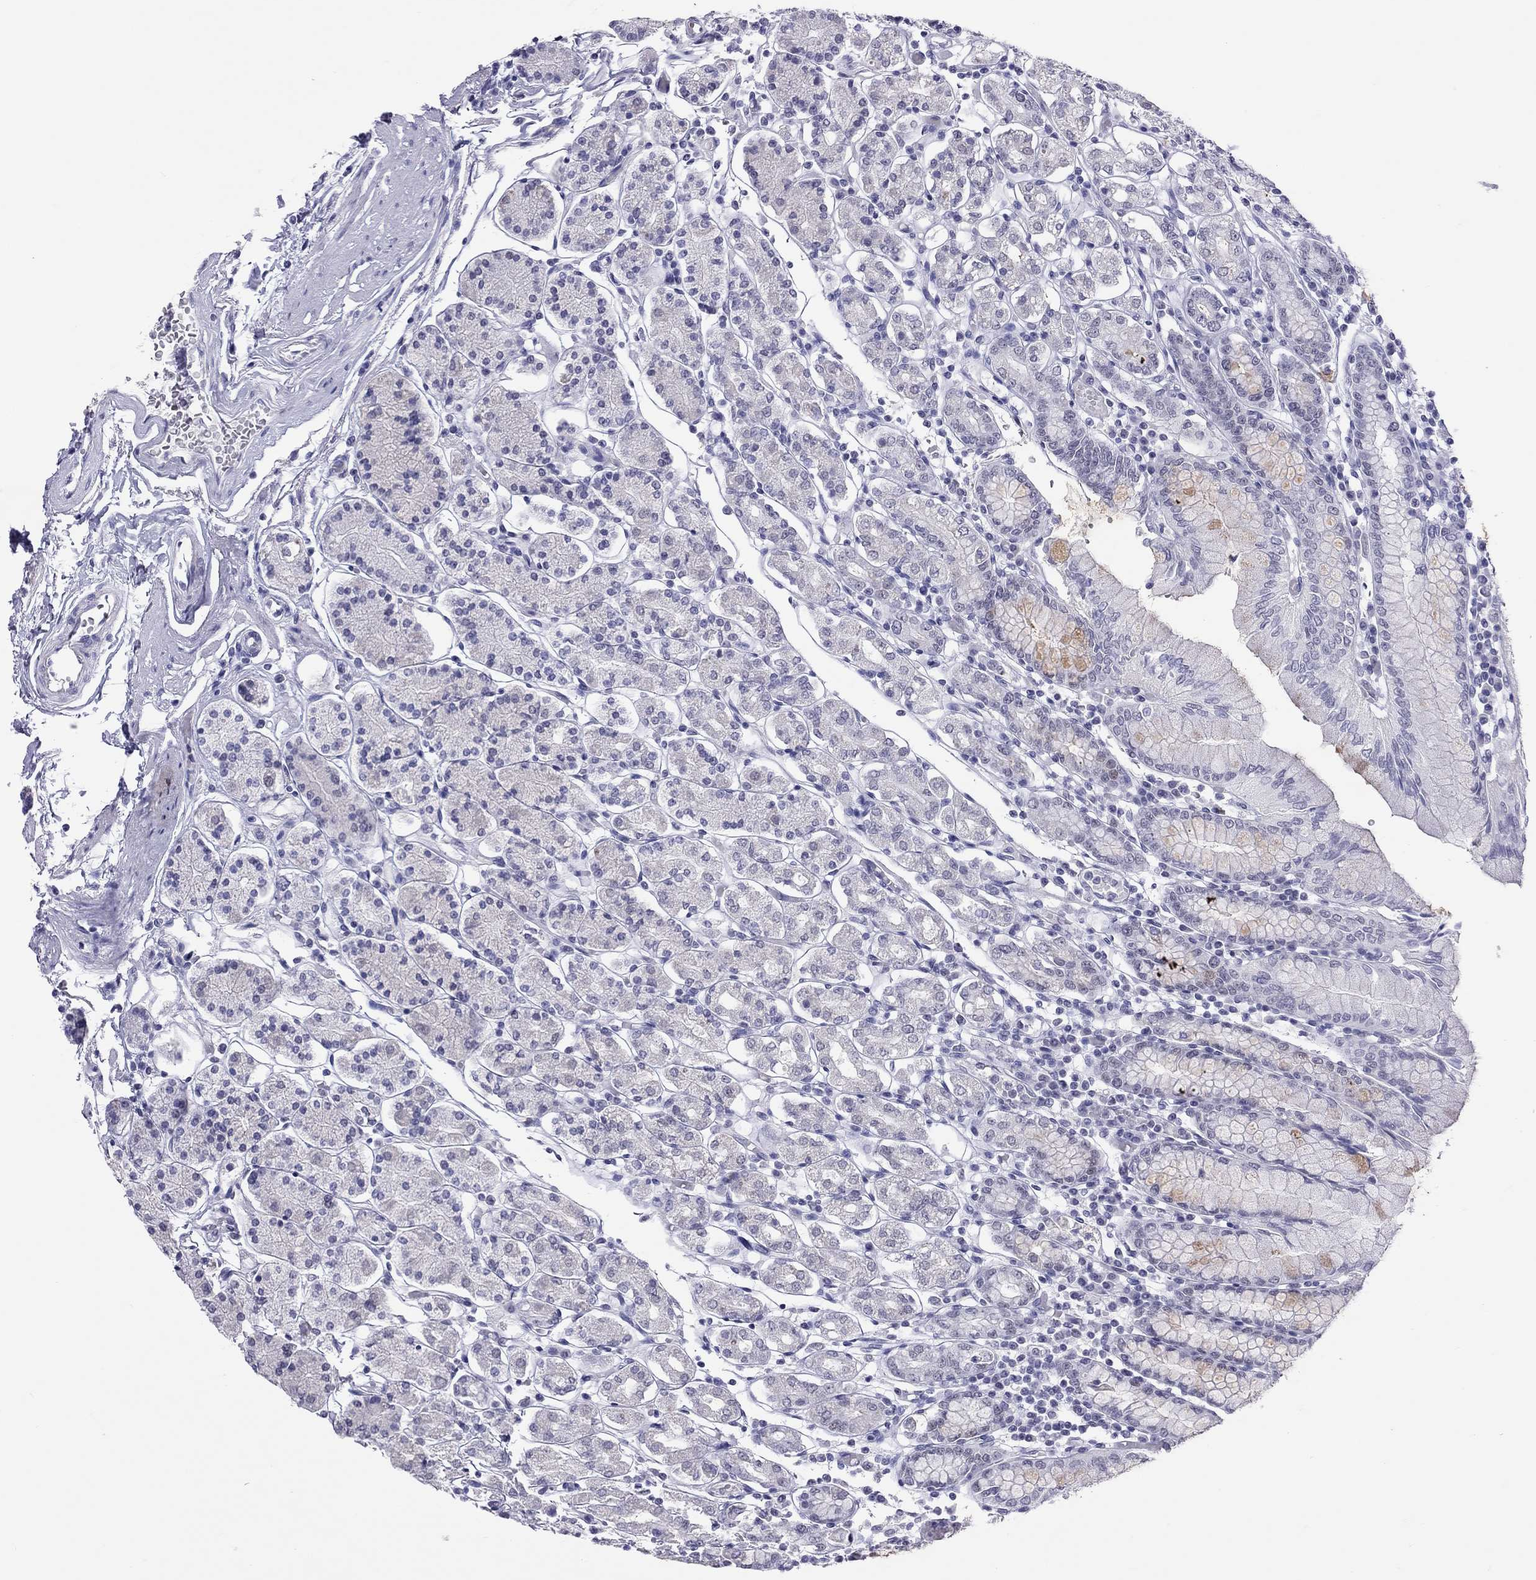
{"staining": {"intensity": "negative", "quantity": "none", "location": "none"}, "tissue": "stomach", "cell_type": "Glandular cells", "image_type": "normal", "snomed": [{"axis": "morphology", "description": "Normal tissue, NOS"}, {"axis": "topography", "description": "Stomach, upper"}, {"axis": "topography", "description": "Stomach"}], "caption": "IHC micrograph of unremarkable stomach: human stomach stained with DAB shows no significant protein staining in glandular cells. The staining was performed using DAB to visualize the protein expression in brown, while the nuclei were stained in blue with hematoxylin (Magnification: 20x).", "gene": "JHY", "patient": {"sex": "male", "age": 62}}